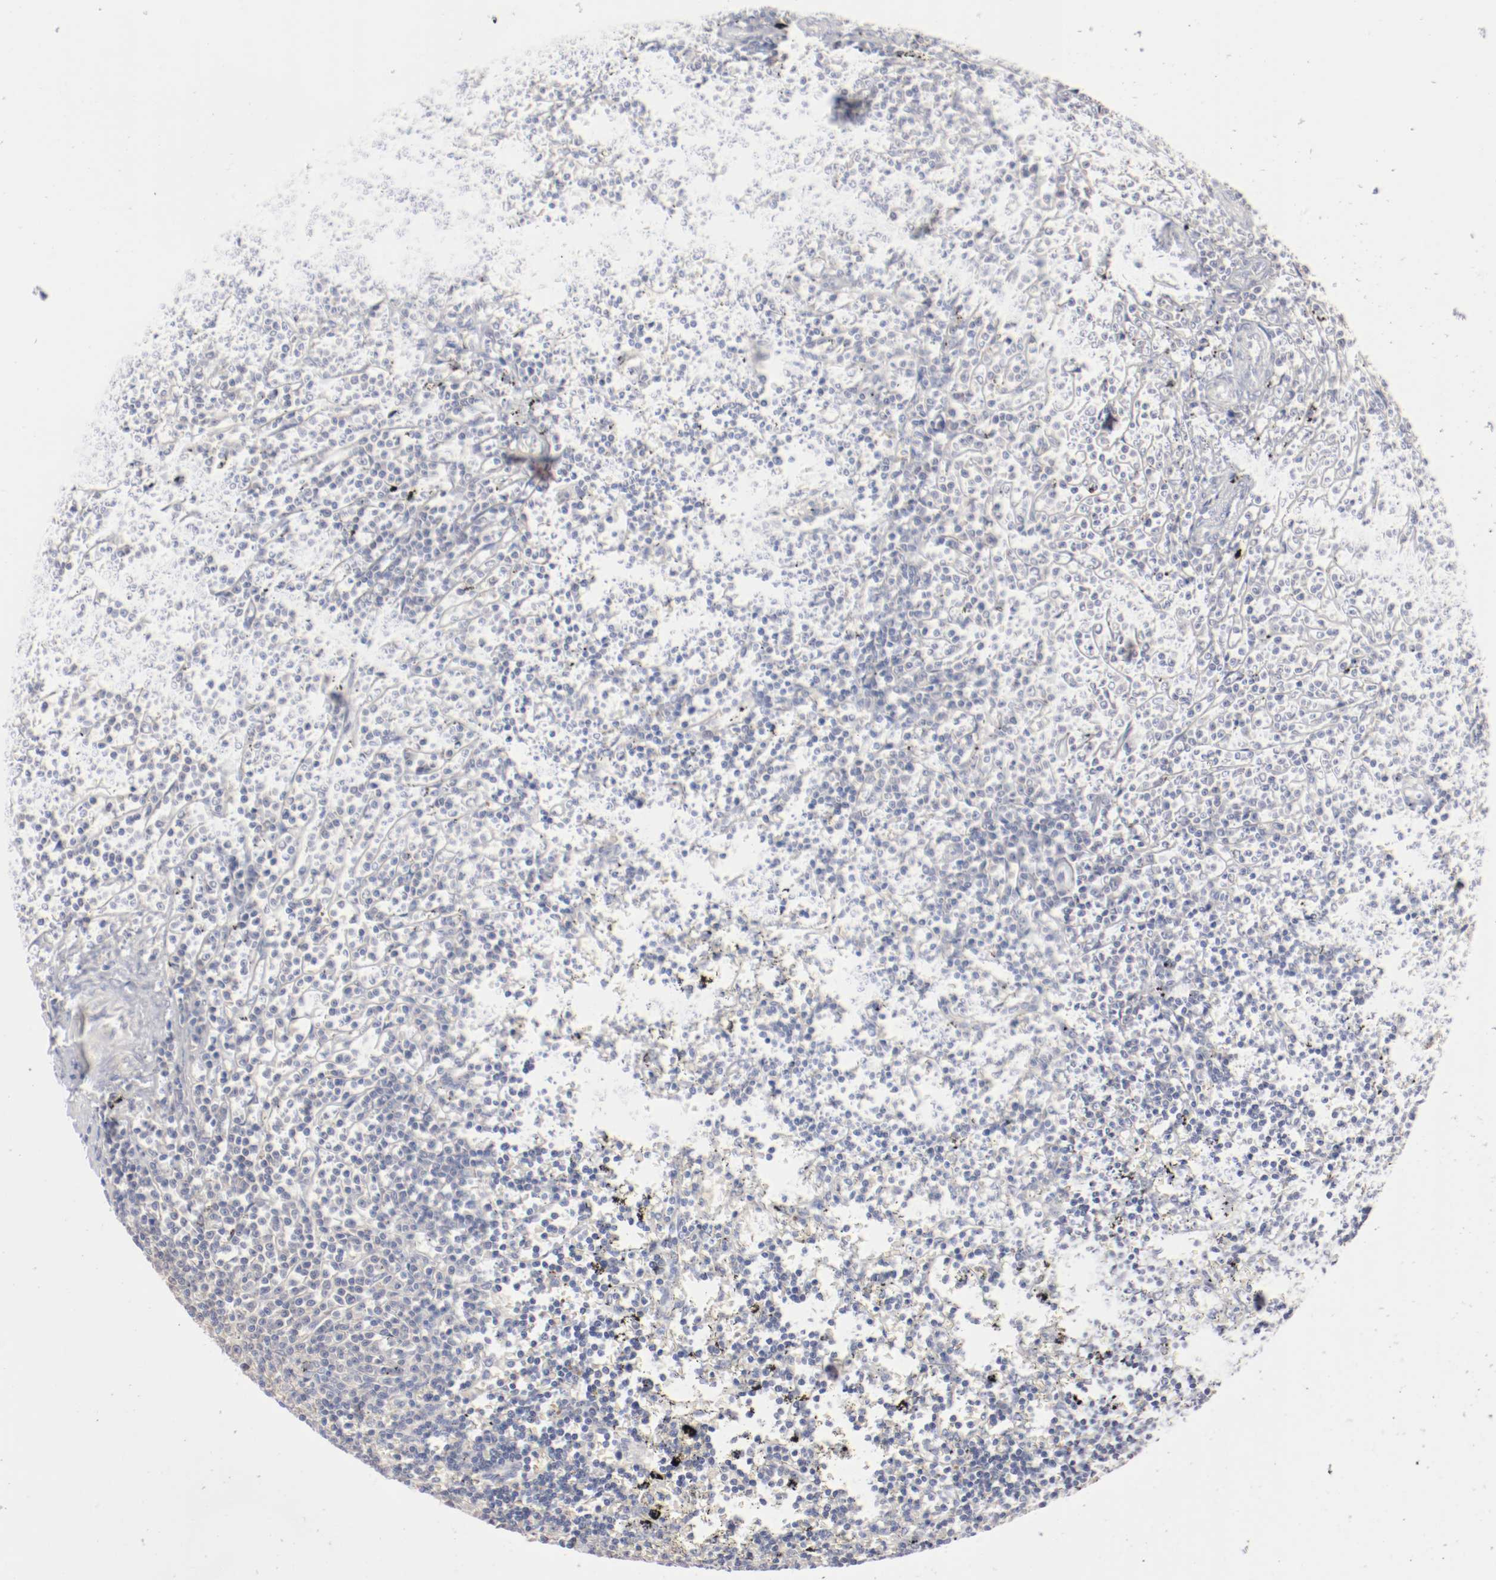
{"staining": {"intensity": "weak", "quantity": "25%-75%", "location": "cytoplasmic/membranous"}, "tissue": "lymphoma", "cell_type": "Tumor cells", "image_type": "cancer", "snomed": [{"axis": "morphology", "description": "Malignant lymphoma, non-Hodgkin's type, Low grade"}, {"axis": "topography", "description": "Spleen"}], "caption": "IHC micrograph of lymphoma stained for a protein (brown), which exhibits low levels of weak cytoplasmic/membranous staining in about 25%-75% of tumor cells.", "gene": "DNAL4", "patient": {"sex": "male", "age": 60}}